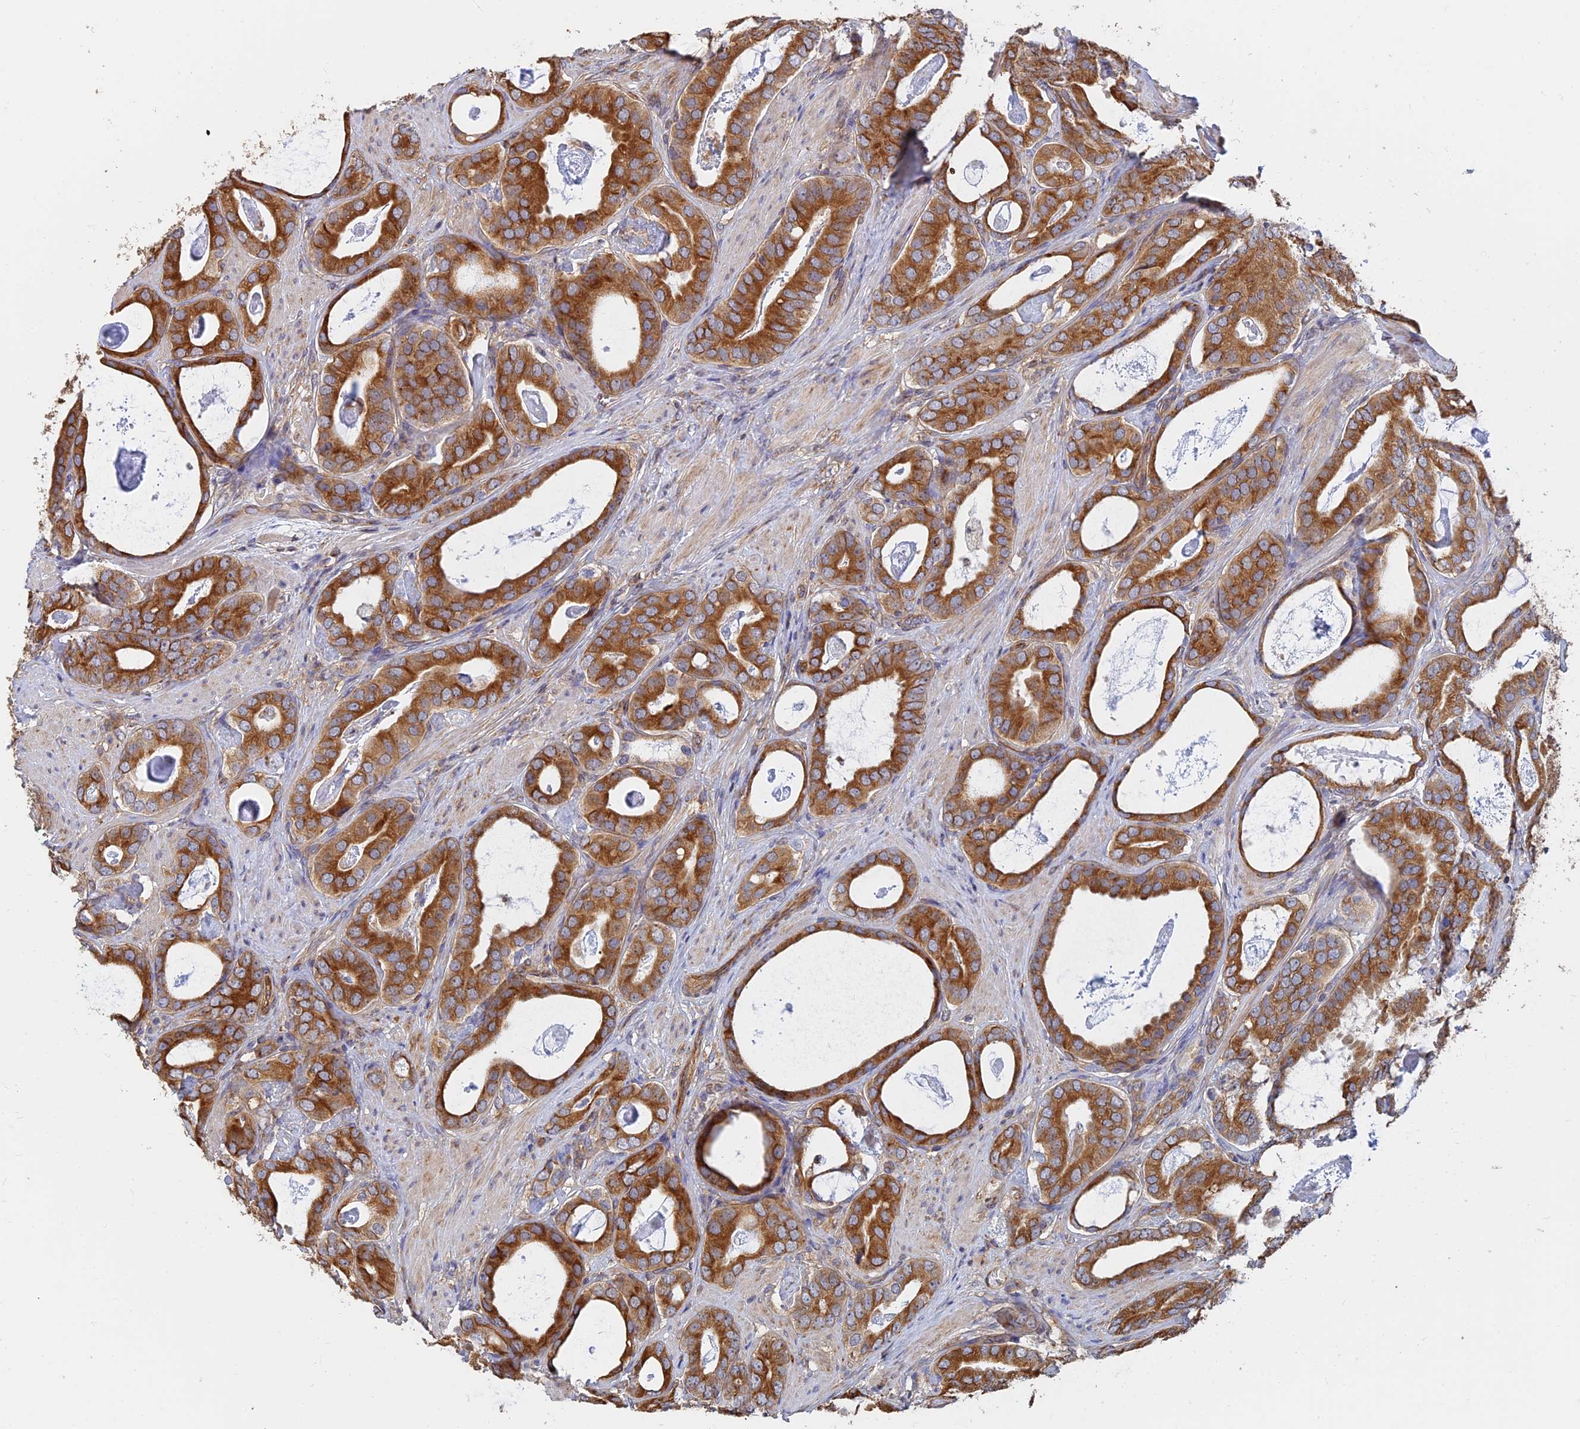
{"staining": {"intensity": "strong", "quantity": ">75%", "location": "cytoplasmic/membranous"}, "tissue": "prostate cancer", "cell_type": "Tumor cells", "image_type": "cancer", "snomed": [{"axis": "morphology", "description": "Adenocarcinoma, Low grade"}, {"axis": "topography", "description": "Prostate"}], "caption": "This photomicrograph demonstrates immunohistochemistry staining of prostate cancer, with high strong cytoplasmic/membranous expression in about >75% of tumor cells.", "gene": "WBP11", "patient": {"sex": "male", "age": 71}}